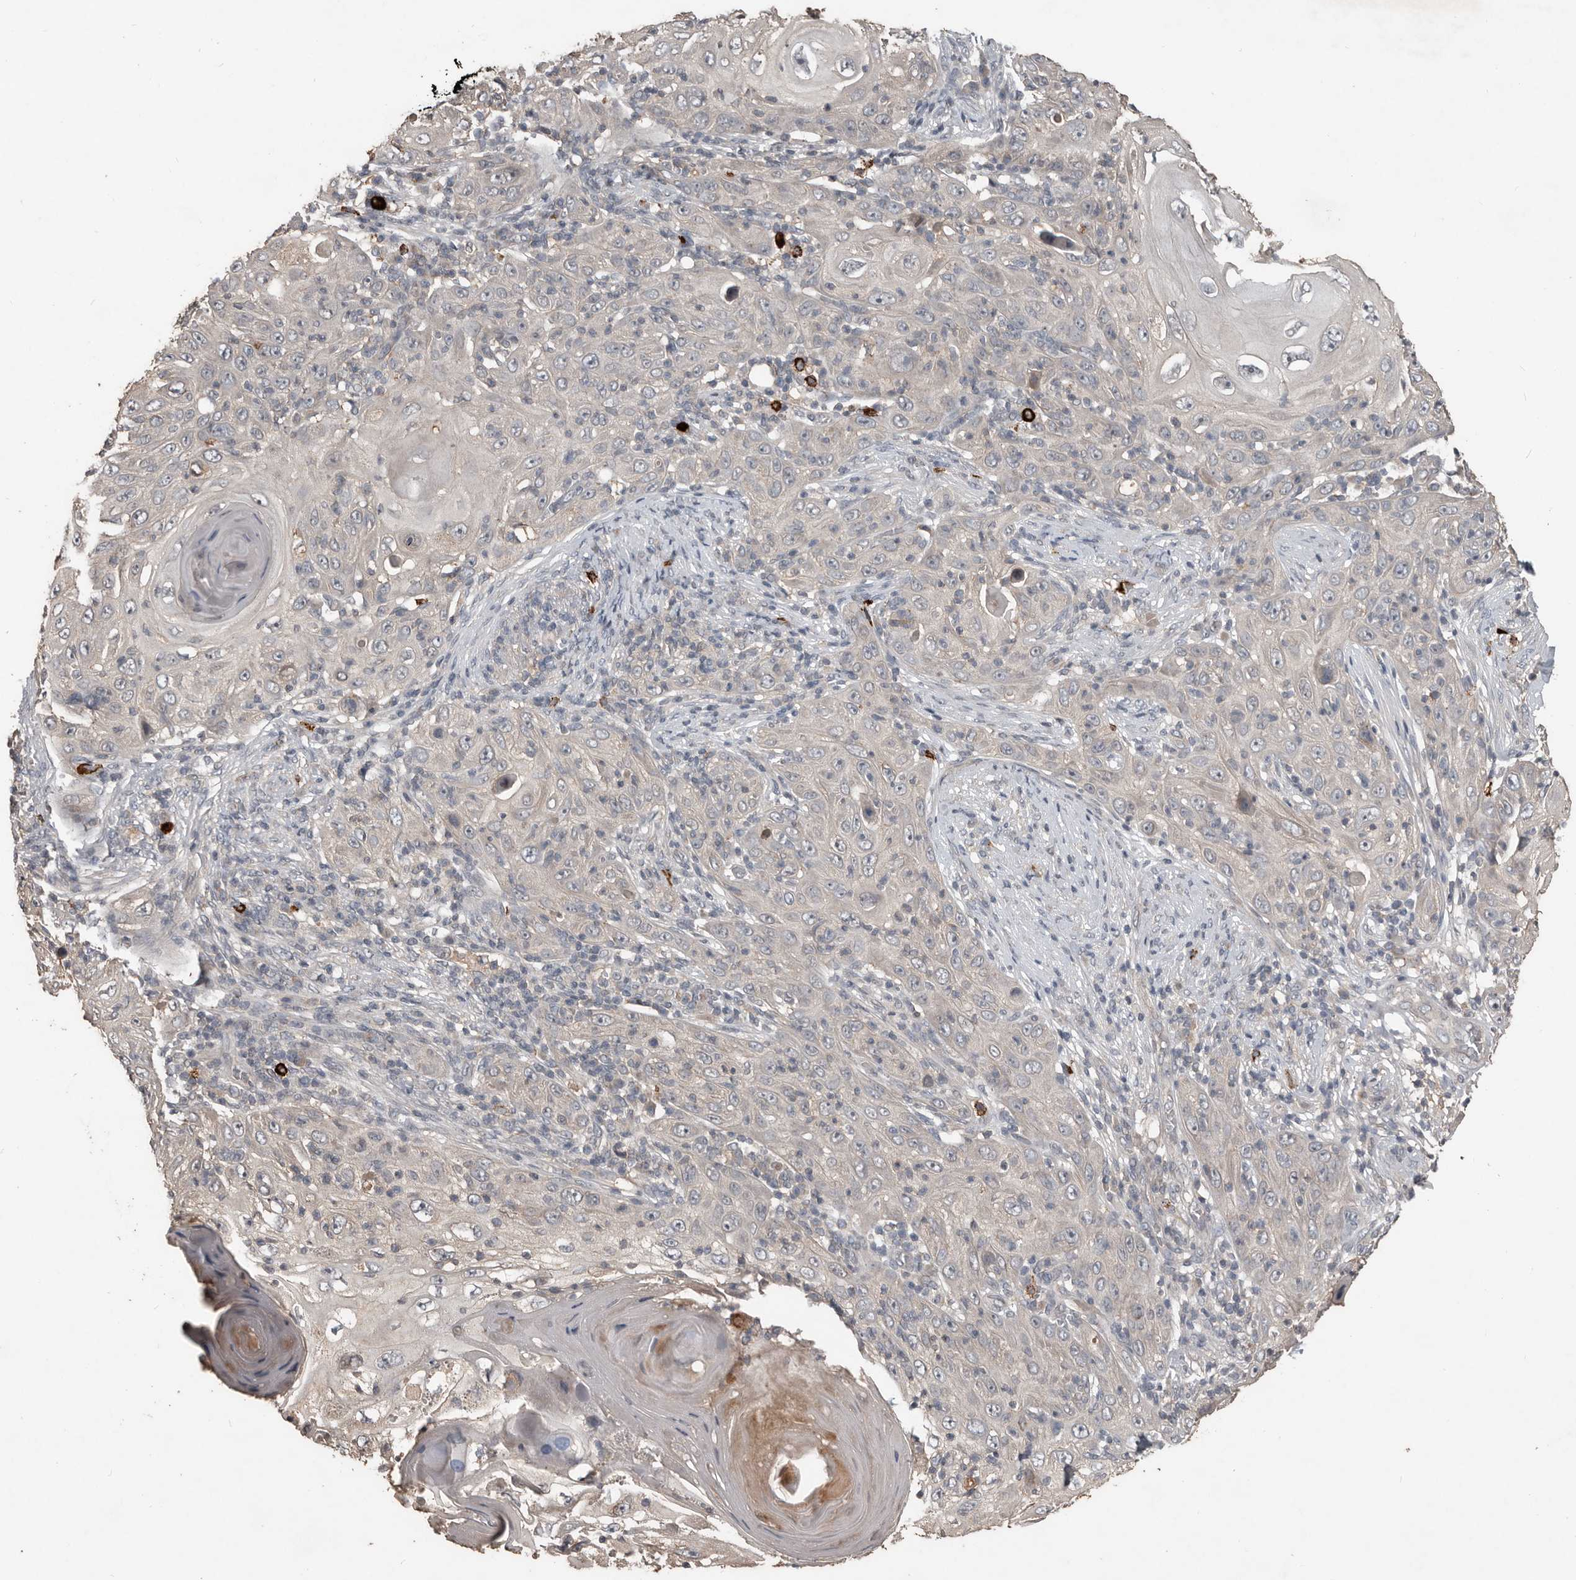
{"staining": {"intensity": "negative", "quantity": "none", "location": "none"}, "tissue": "skin cancer", "cell_type": "Tumor cells", "image_type": "cancer", "snomed": [{"axis": "morphology", "description": "Squamous cell carcinoma, NOS"}, {"axis": "topography", "description": "Skin"}], "caption": "Tumor cells show no significant protein staining in squamous cell carcinoma (skin). (Brightfield microscopy of DAB IHC at high magnification).", "gene": "BAMBI", "patient": {"sex": "female", "age": 88}}